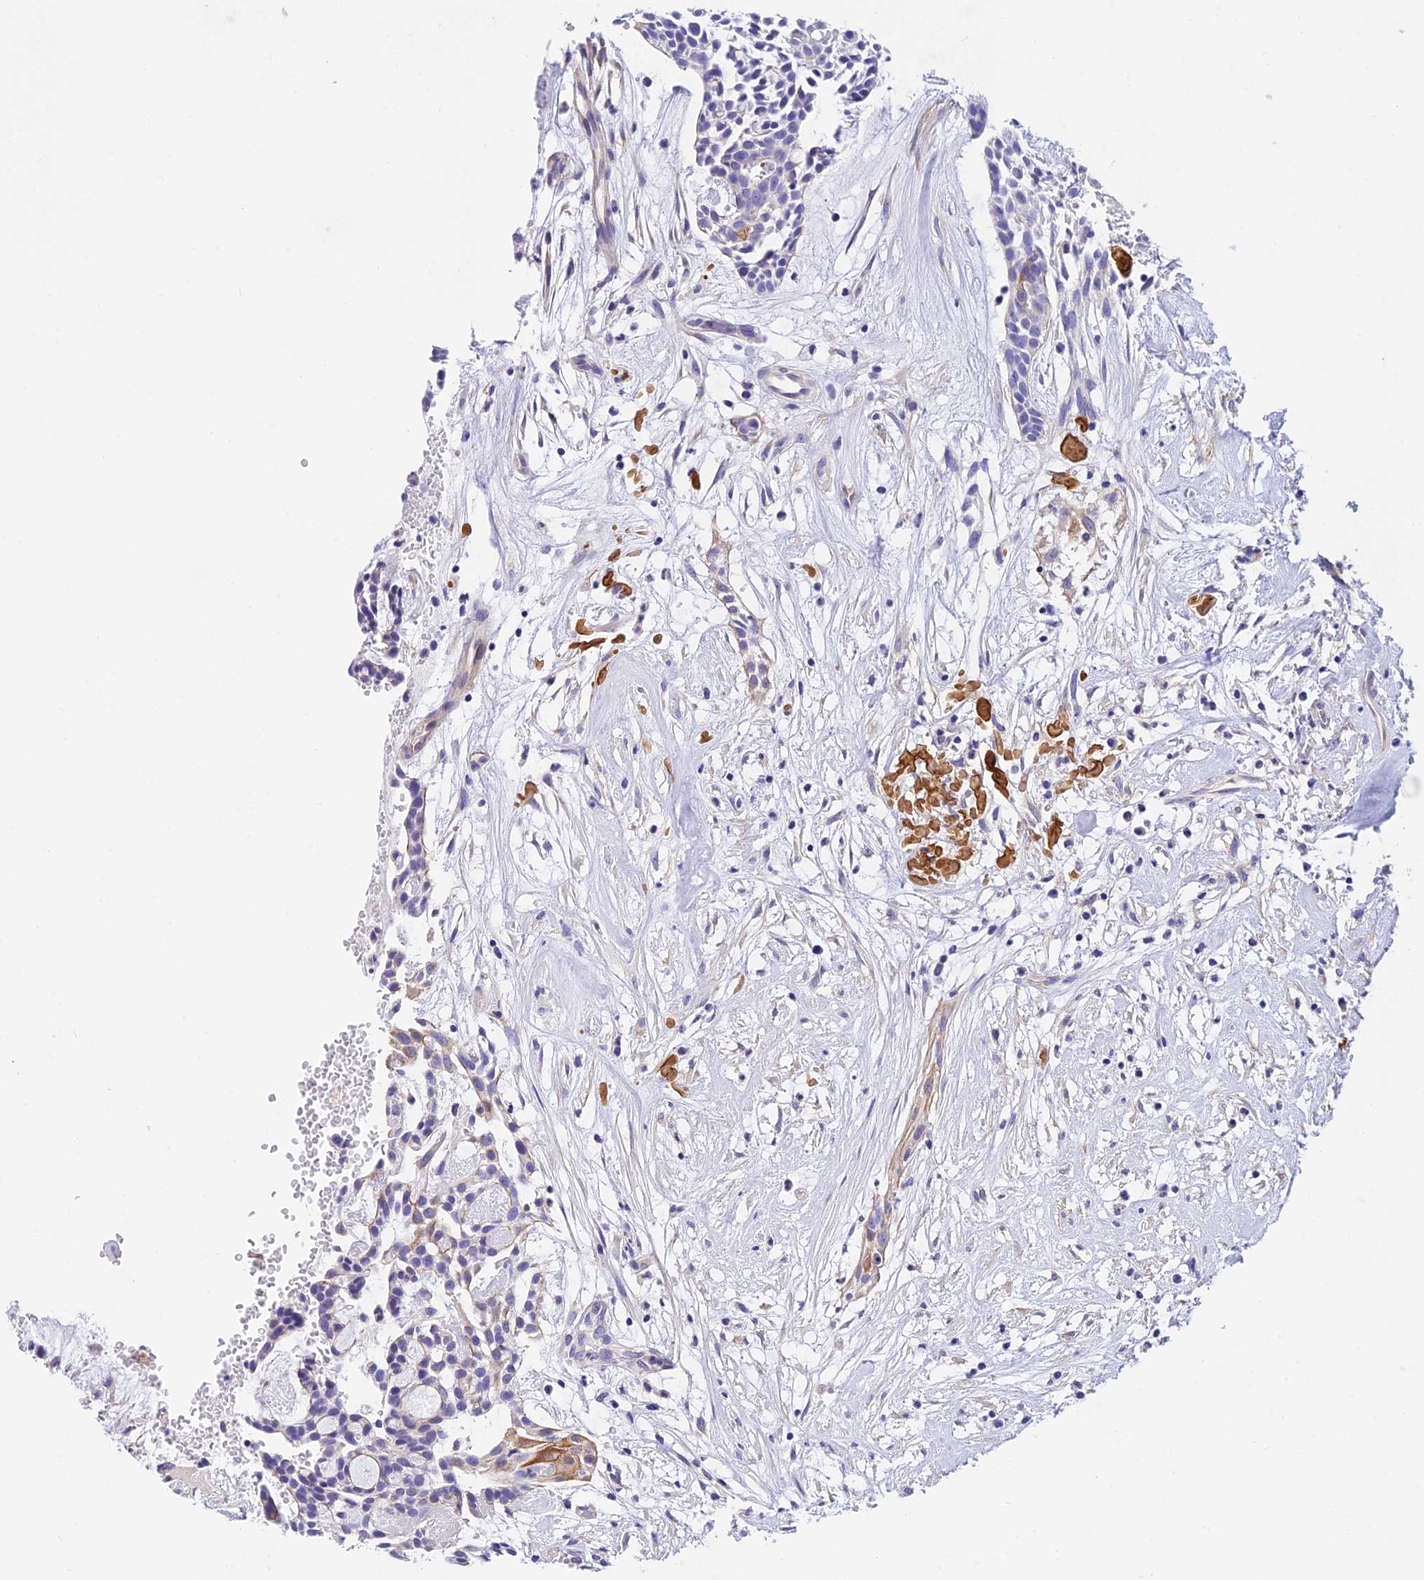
{"staining": {"intensity": "negative", "quantity": "none", "location": "none"}, "tissue": "head and neck cancer", "cell_type": "Tumor cells", "image_type": "cancer", "snomed": [{"axis": "morphology", "description": "Adenocarcinoma, NOS"}, {"axis": "topography", "description": "Subcutis"}, {"axis": "topography", "description": "Head-Neck"}], "caption": "This is an IHC micrograph of human head and neck adenocarcinoma. There is no expression in tumor cells.", "gene": "C17orf67", "patient": {"sex": "female", "age": 73}}